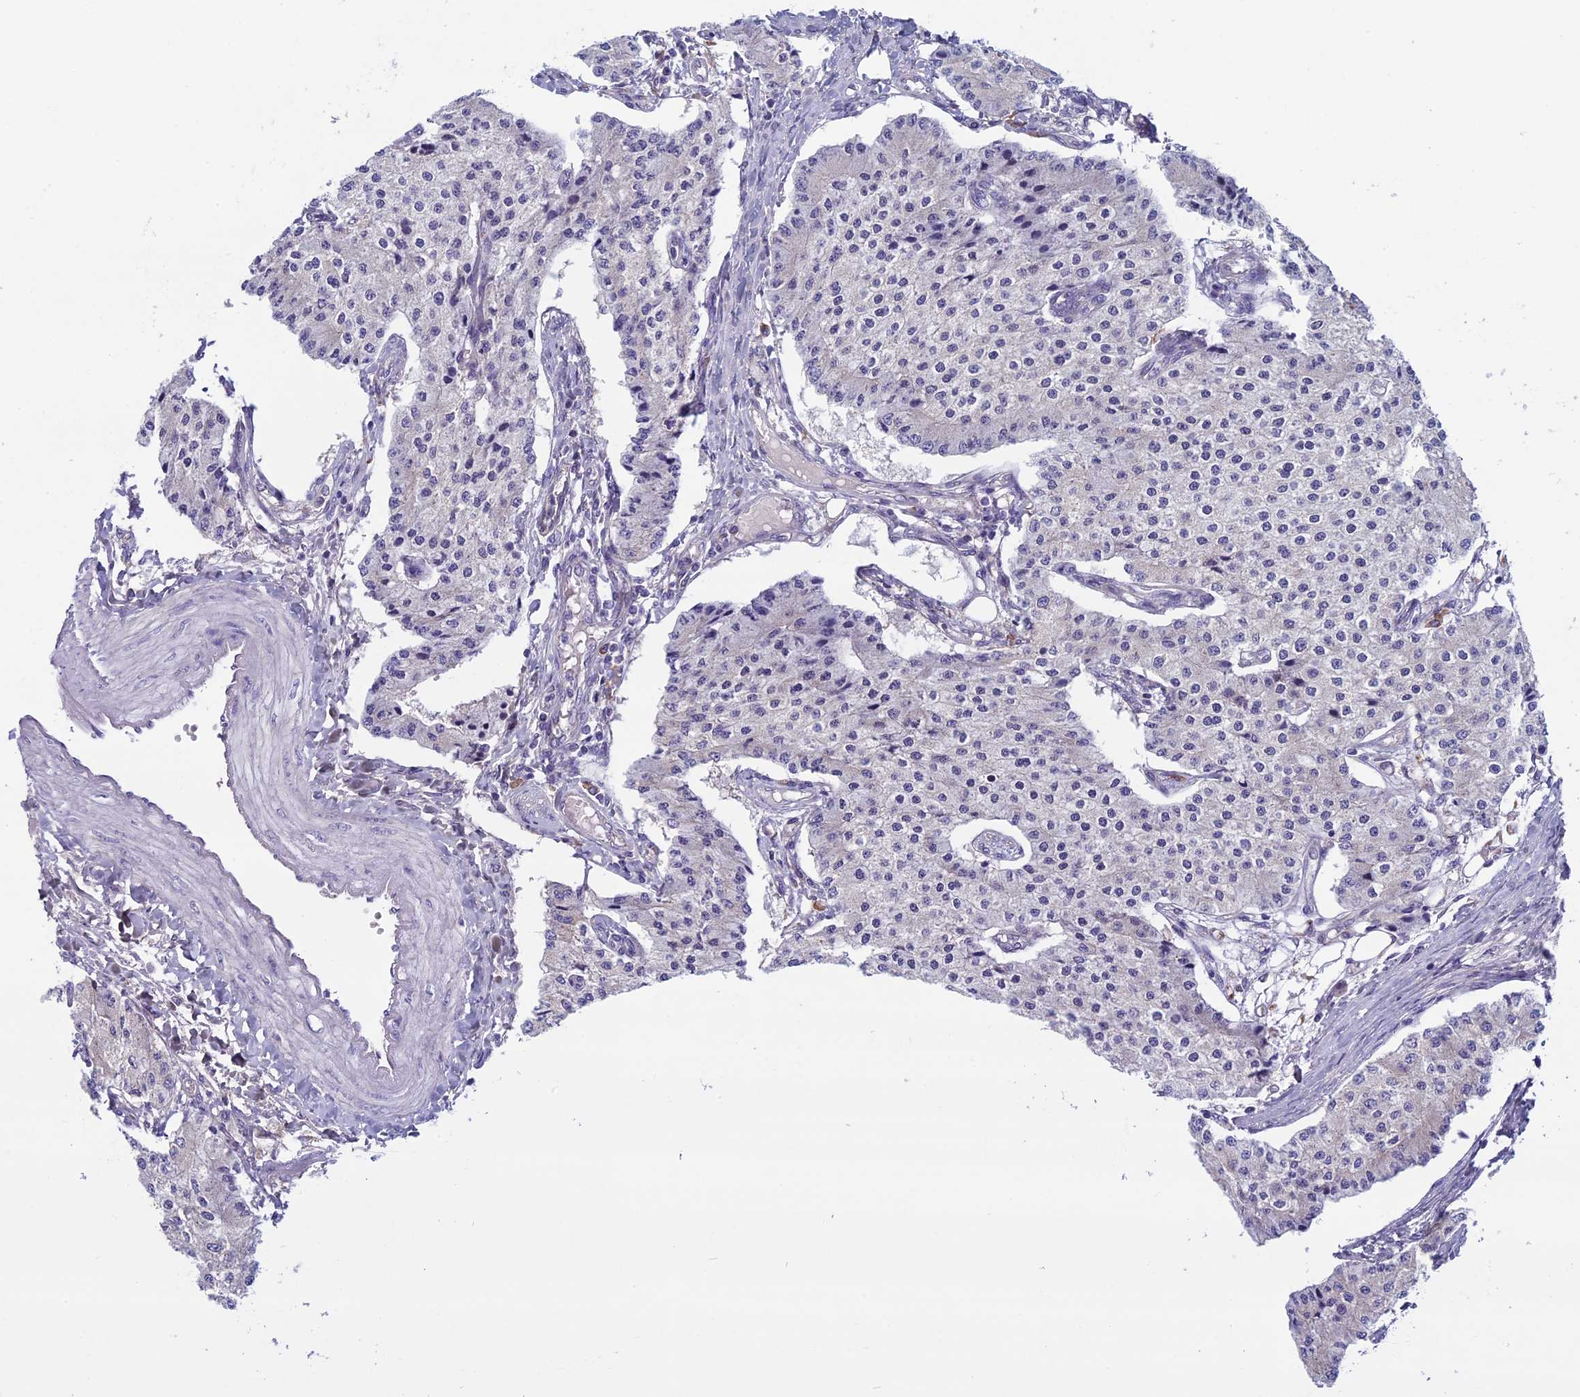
{"staining": {"intensity": "negative", "quantity": "none", "location": "none"}, "tissue": "carcinoid", "cell_type": "Tumor cells", "image_type": "cancer", "snomed": [{"axis": "morphology", "description": "Carcinoid, malignant, NOS"}, {"axis": "topography", "description": "Colon"}], "caption": "Immunohistochemistry (IHC) image of malignant carcinoid stained for a protein (brown), which shows no positivity in tumor cells.", "gene": "DCTN5", "patient": {"sex": "female", "age": 52}}